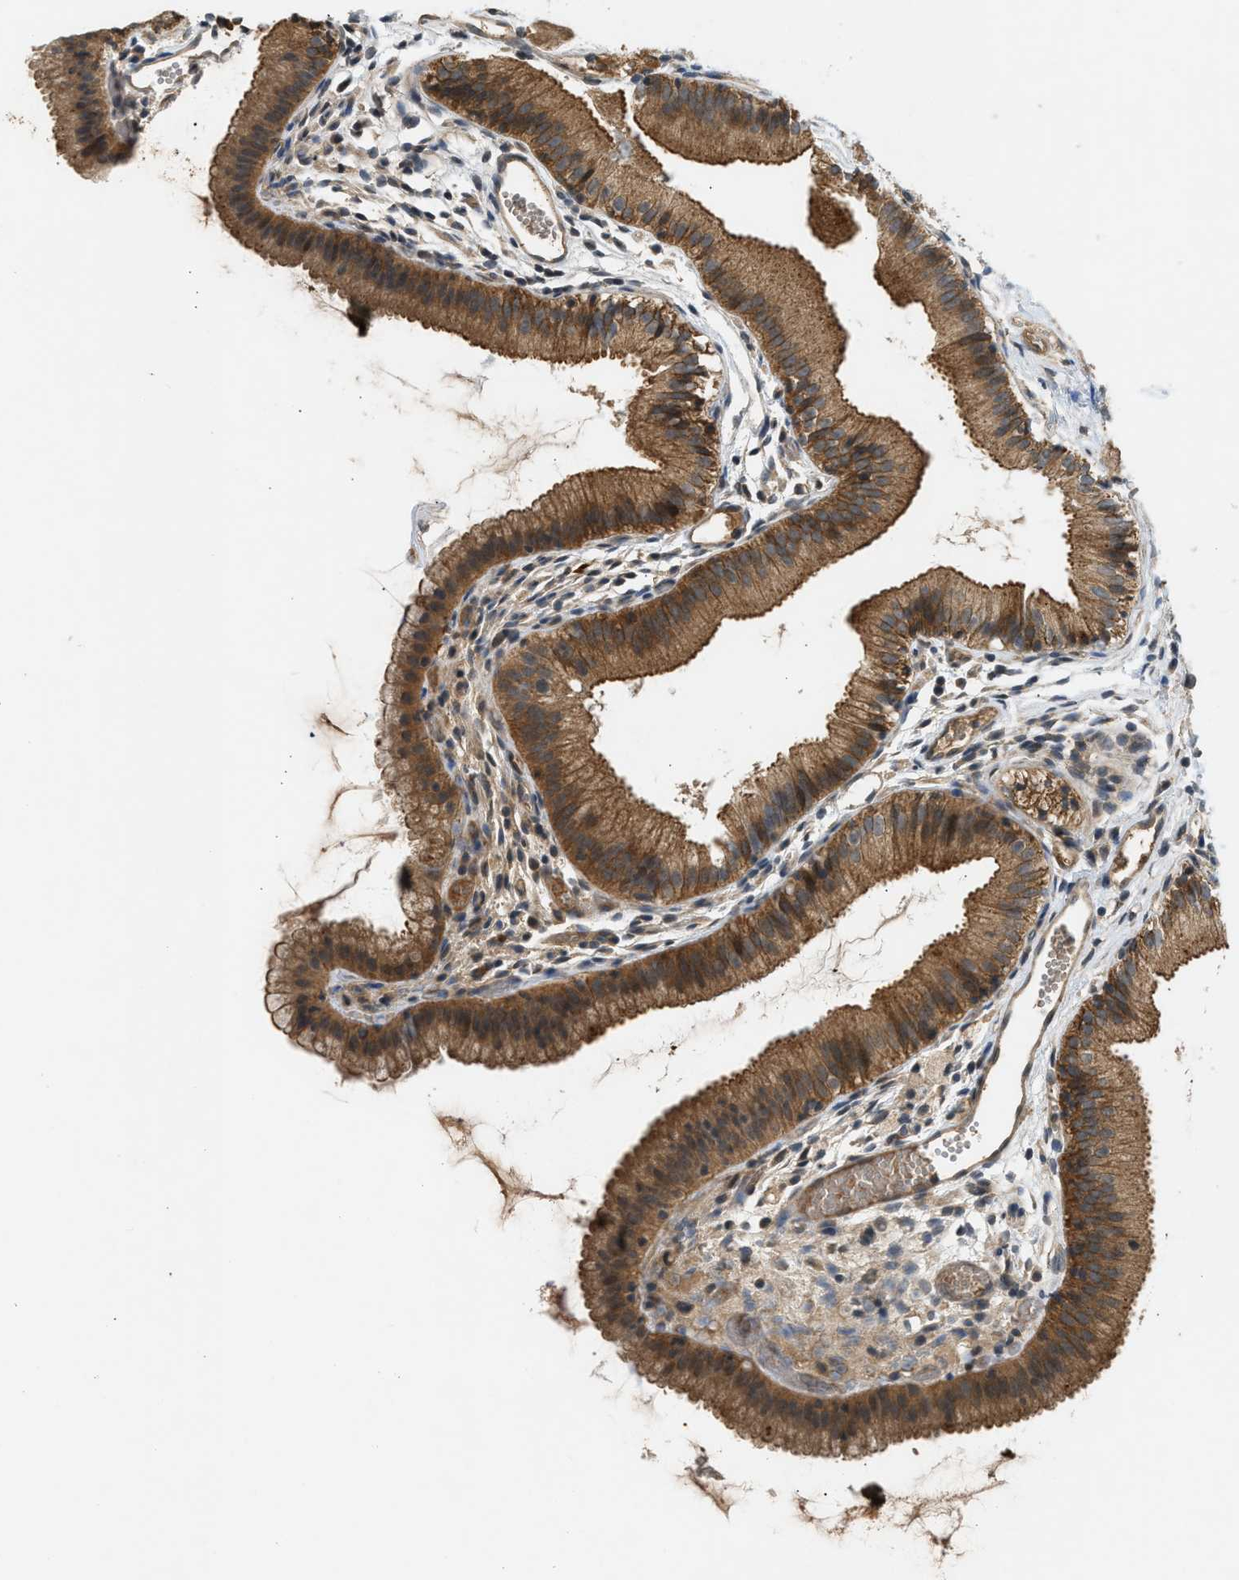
{"staining": {"intensity": "strong", "quantity": ">75%", "location": "cytoplasmic/membranous"}, "tissue": "gallbladder", "cell_type": "Glandular cells", "image_type": "normal", "snomed": [{"axis": "morphology", "description": "Normal tissue, NOS"}, {"axis": "topography", "description": "Gallbladder"}], "caption": "The histopathology image displays staining of benign gallbladder, revealing strong cytoplasmic/membranous protein positivity (brown color) within glandular cells. The staining was performed using DAB (3,3'-diaminobenzidine), with brown indicating positive protein expression. Nuclei are stained blue with hematoxylin.", "gene": "ADCY8", "patient": {"sex": "female", "age": 26}}